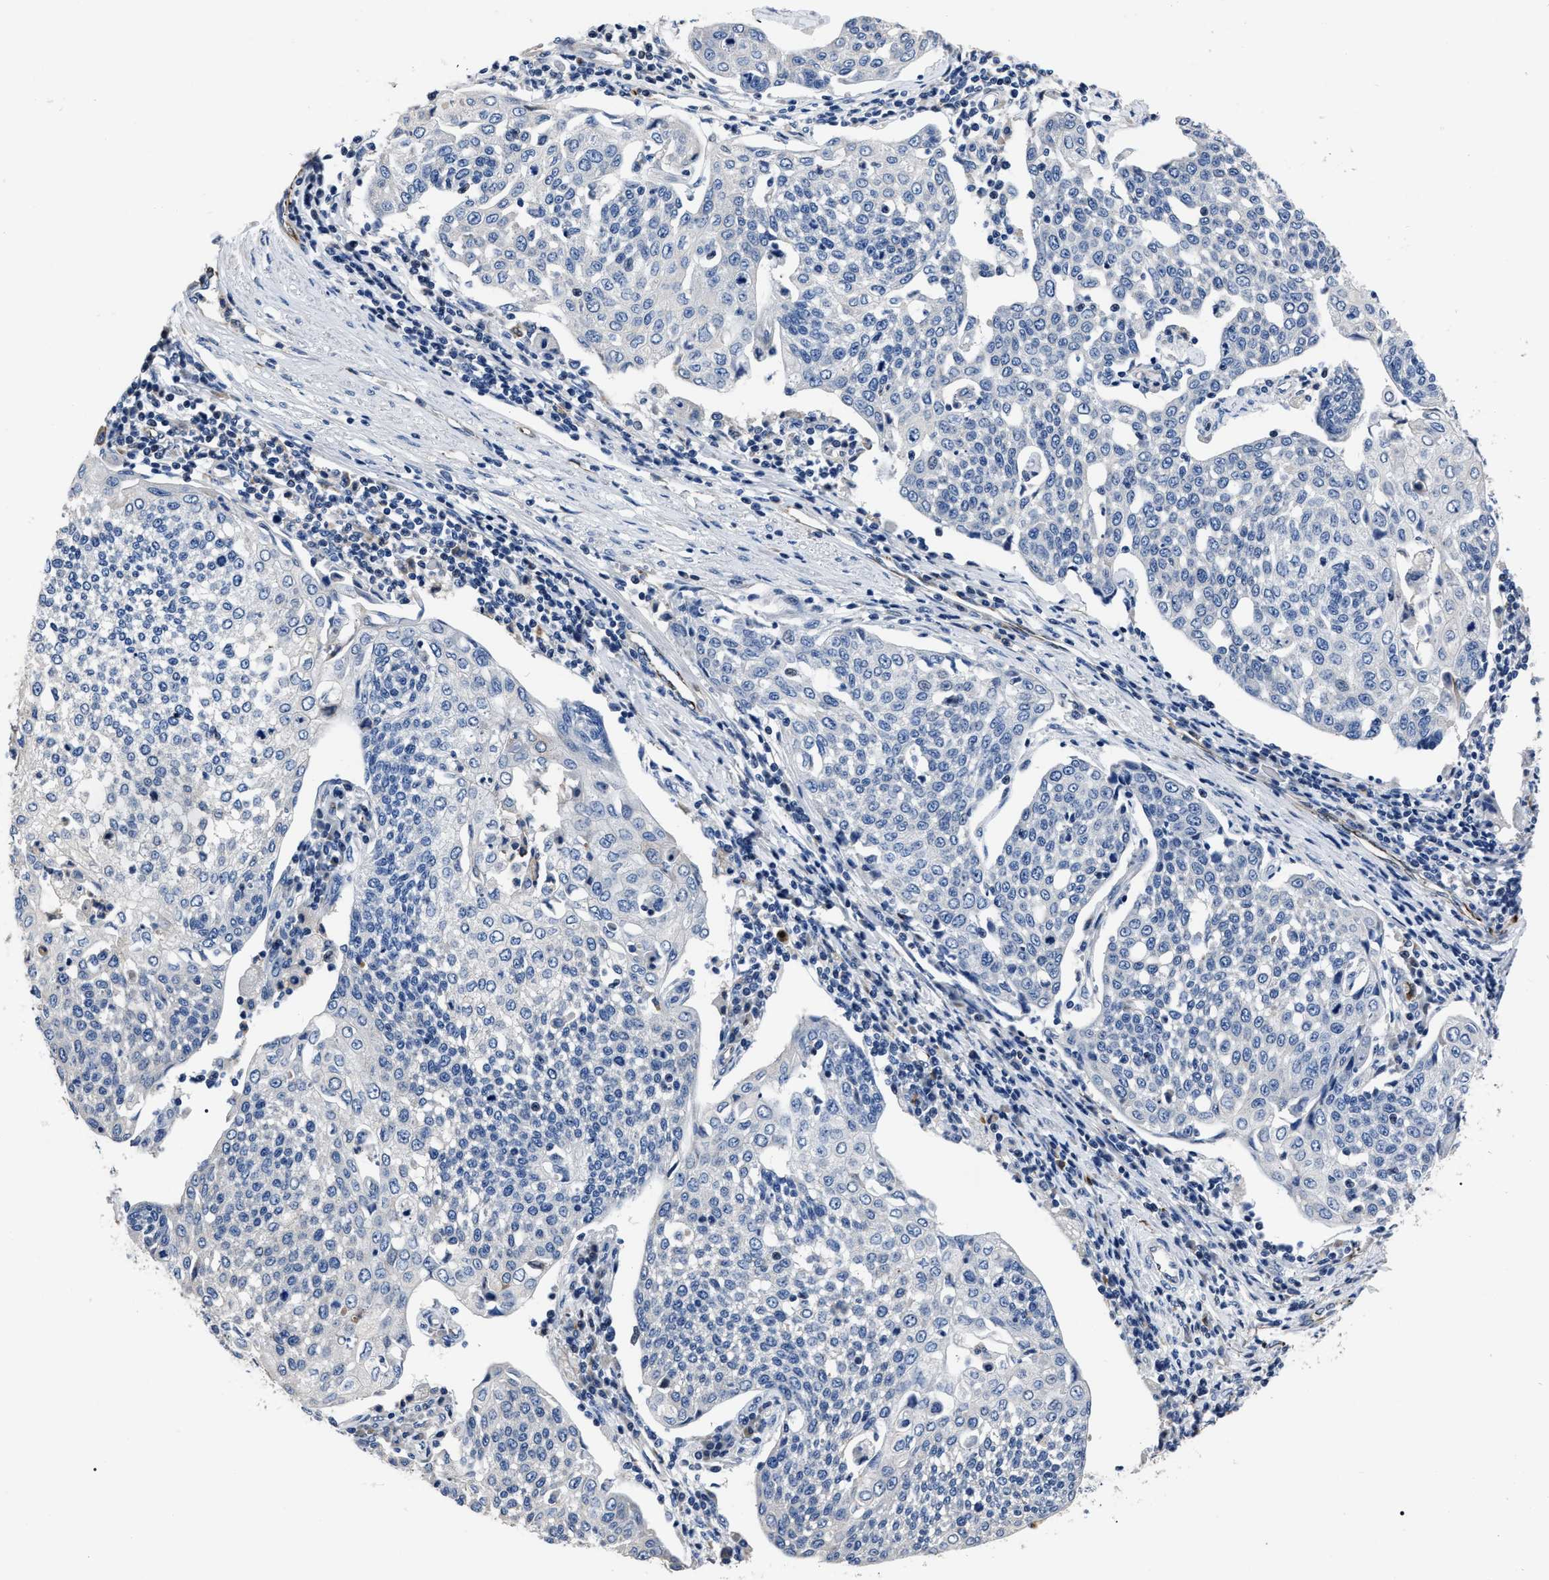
{"staining": {"intensity": "negative", "quantity": "none", "location": "none"}, "tissue": "cervical cancer", "cell_type": "Tumor cells", "image_type": "cancer", "snomed": [{"axis": "morphology", "description": "Squamous cell carcinoma, NOS"}, {"axis": "topography", "description": "Cervix"}], "caption": "This histopathology image is of cervical cancer stained with IHC to label a protein in brown with the nuclei are counter-stained blue. There is no positivity in tumor cells.", "gene": "OR10G3", "patient": {"sex": "female", "age": 34}}